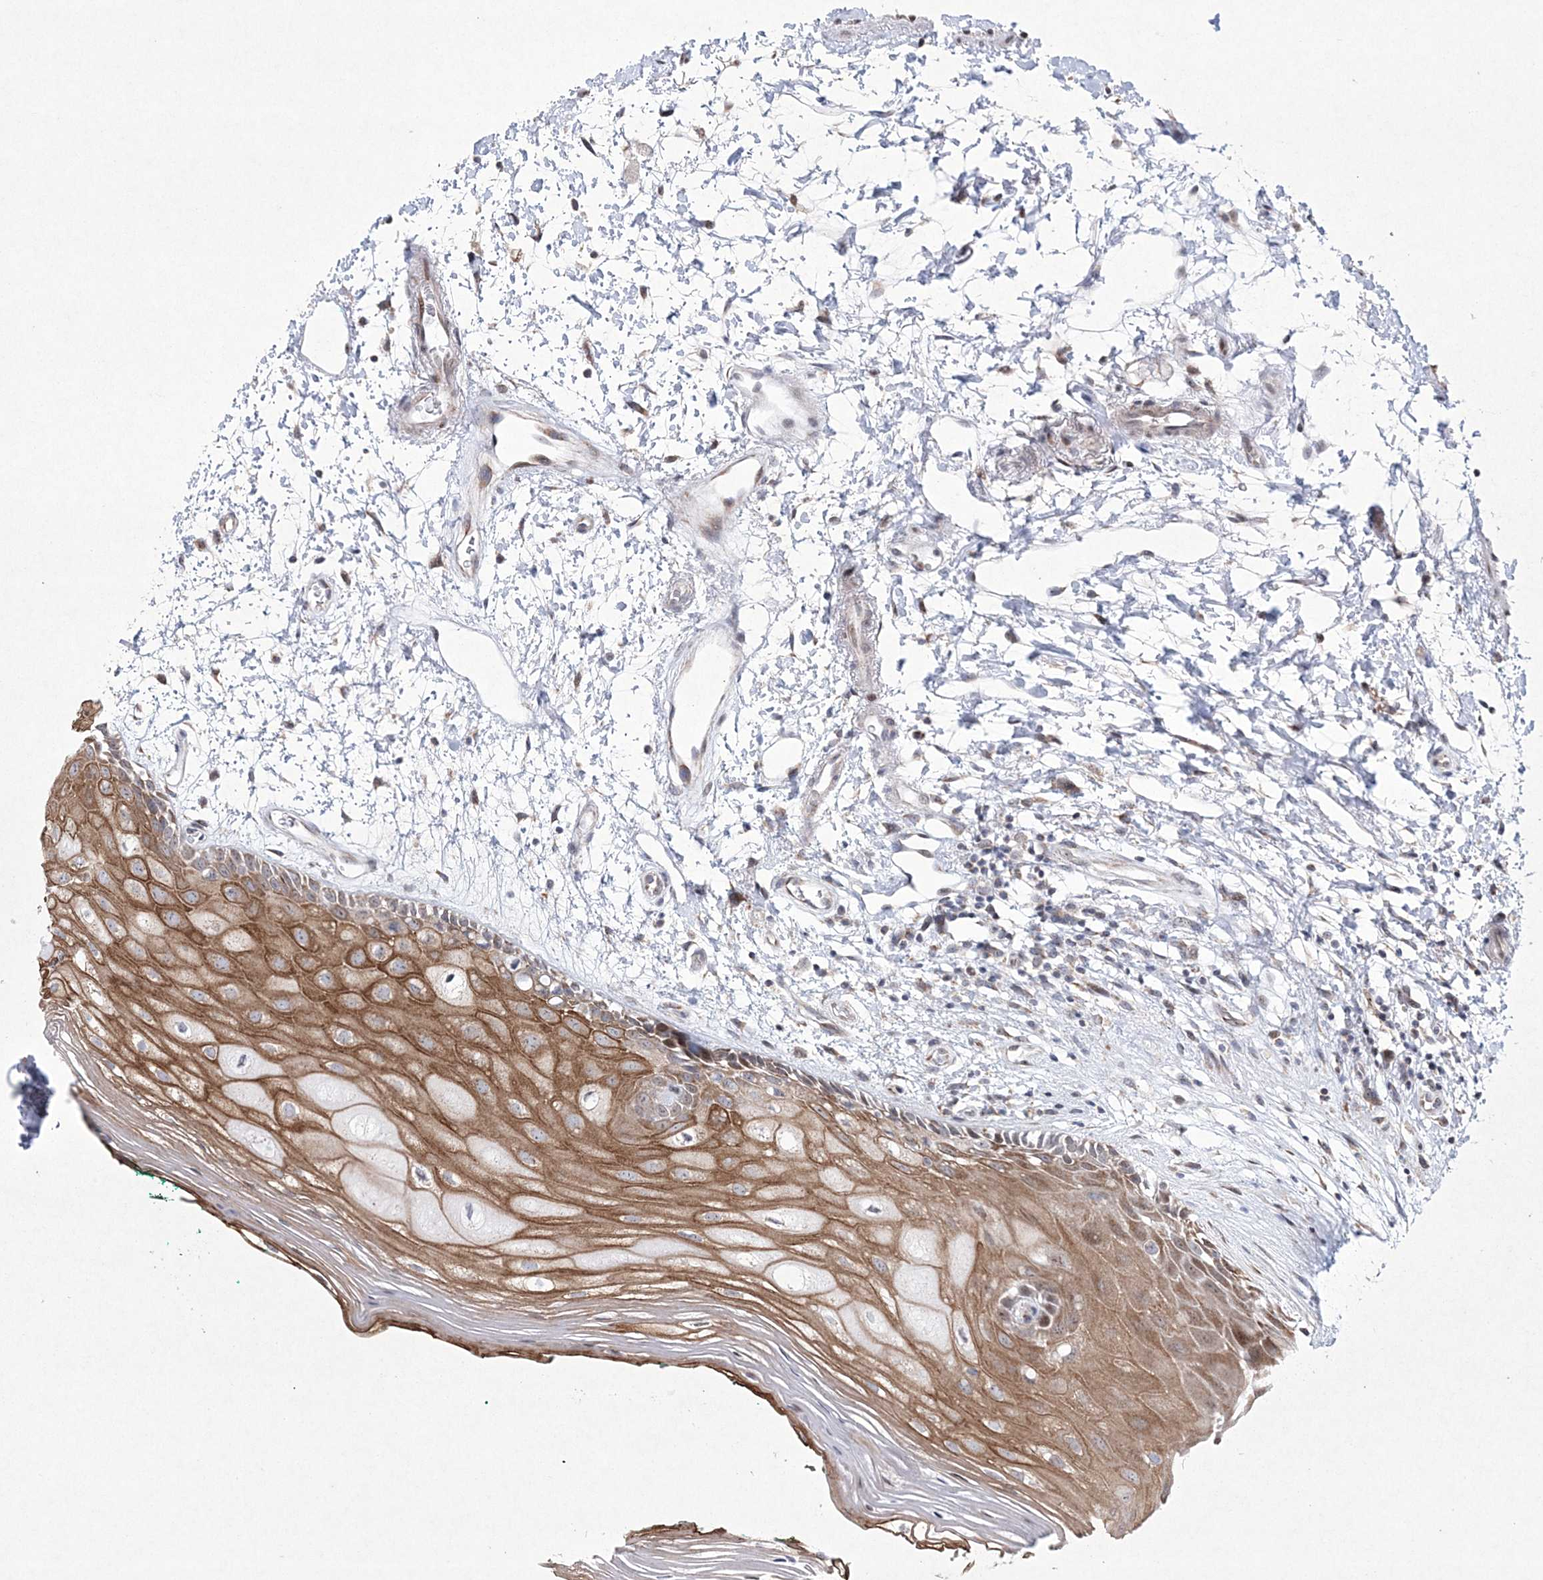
{"staining": {"intensity": "moderate", "quantity": ">75%", "location": "cytoplasmic/membranous"}, "tissue": "oral mucosa", "cell_type": "Squamous epithelial cells", "image_type": "normal", "snomed": [{"axis": "morphology", "description": "Normal tissue, NOS"}, {"axis": "topography", "description": "Skeletal muscle"}, {"axis": "topography", "description": "Oral tissue"}, {"axis": "topography", "description": "Peripheral nerve tissue"}], "caption": "A micrograph of oral mucosa stained for a protein reveals moderate cytoplasmic/membranous brown staining in squamous epithelial cells. Using DAB (3,3'-diaminobenzidine) (brown) and hematoxylin (blue) stains, captured at high magnification using brightfield microscopy.", "gene": "CES4A", "patient": {"sex": "female", "age": 84}}